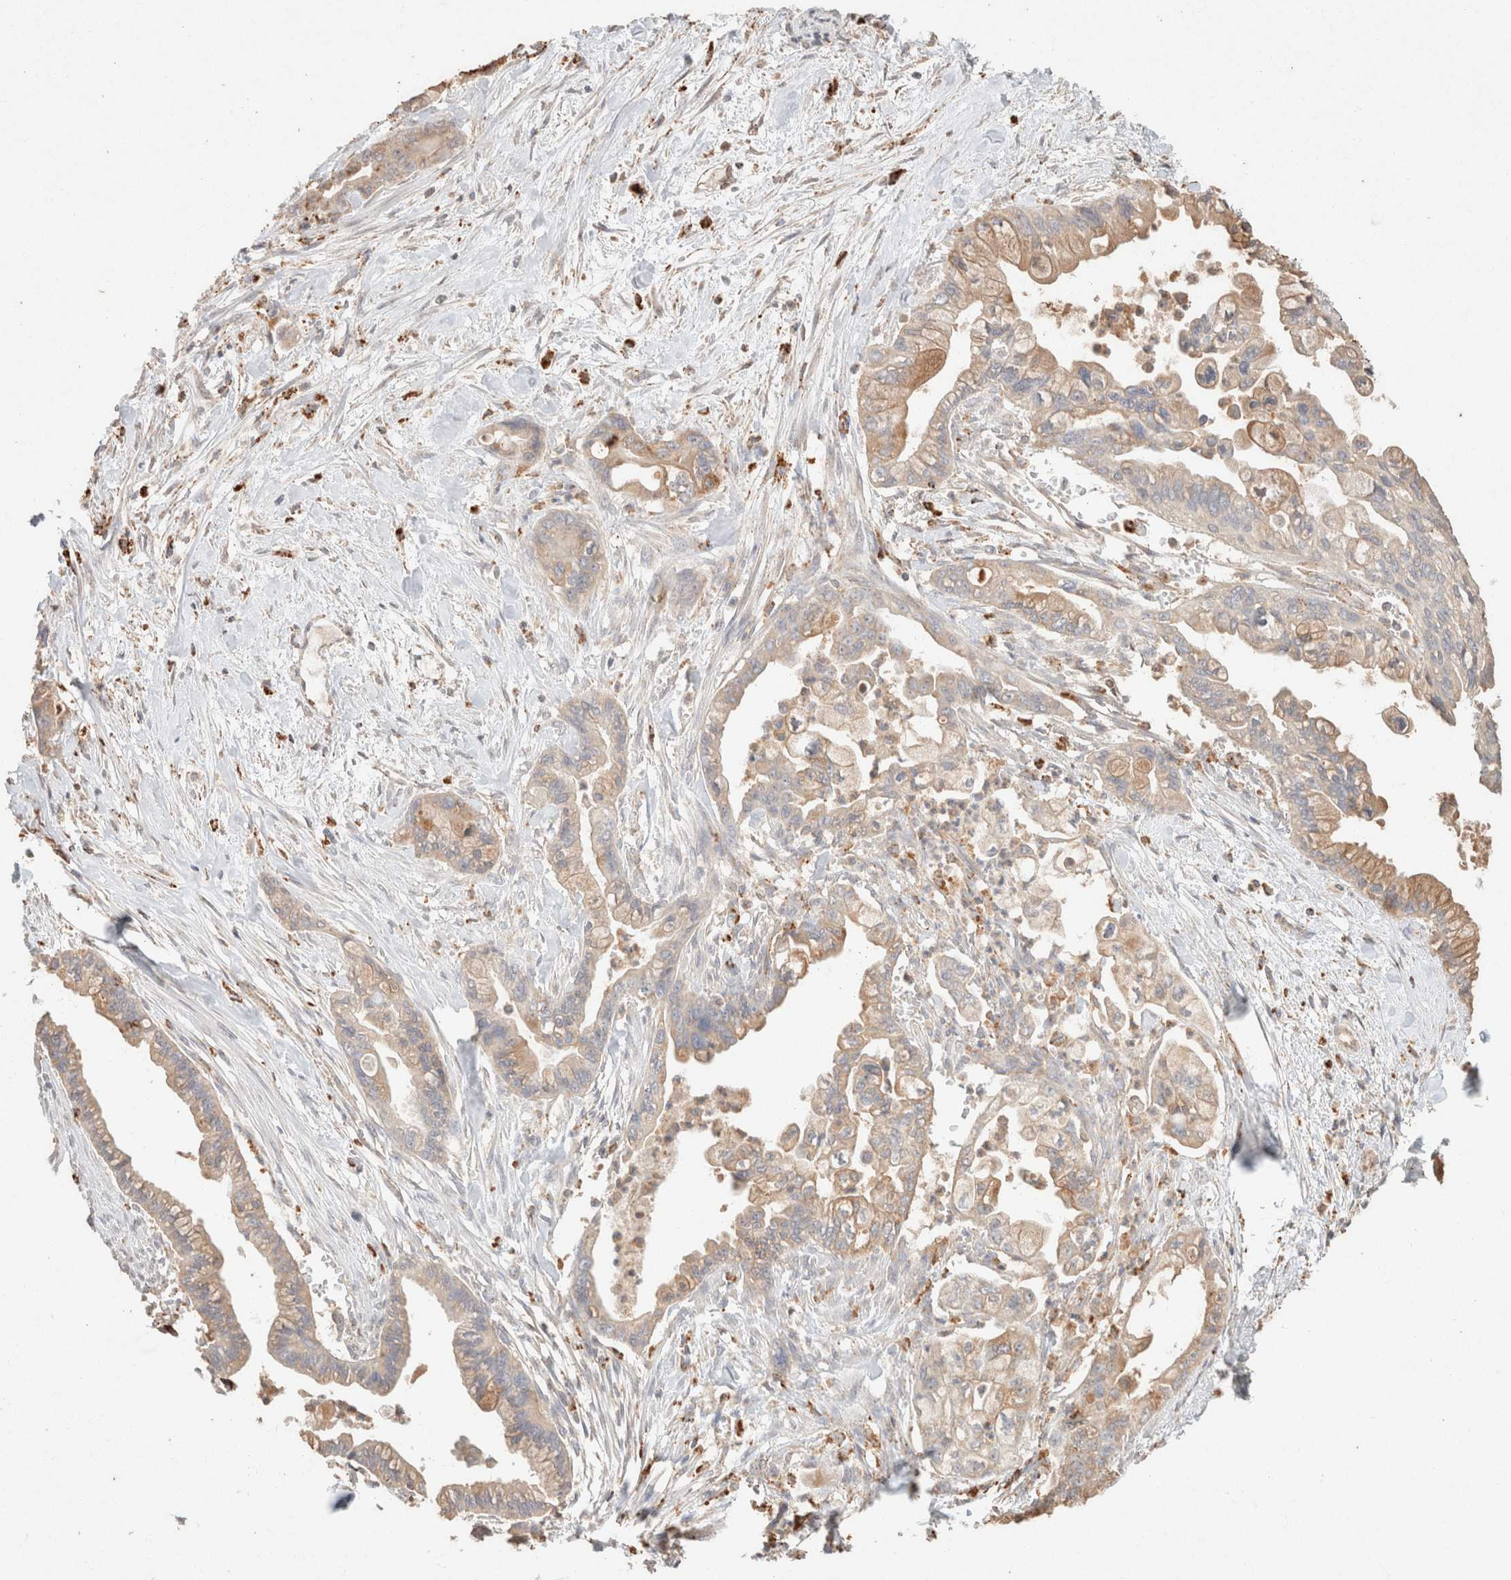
{"staining": {"intensity": "weak", "quantity": ">75%", "location": "cytoplasmic/membranous"}, "tissue": "pancreatic cancer", "cell_type": "Tumor cells", "image_type": "cancer", "snomed": [{"axis": "morphology", "description": "Adenocarcinoma, NOS"}, {"axis": "topography", "description": "Pancreas"}], "caption": "Human pancreatic cancer stained with a protein marker shows weak staining in tumor cells.", "gene": "CTSC", "patient": {"sex": "male", "age": 70}}